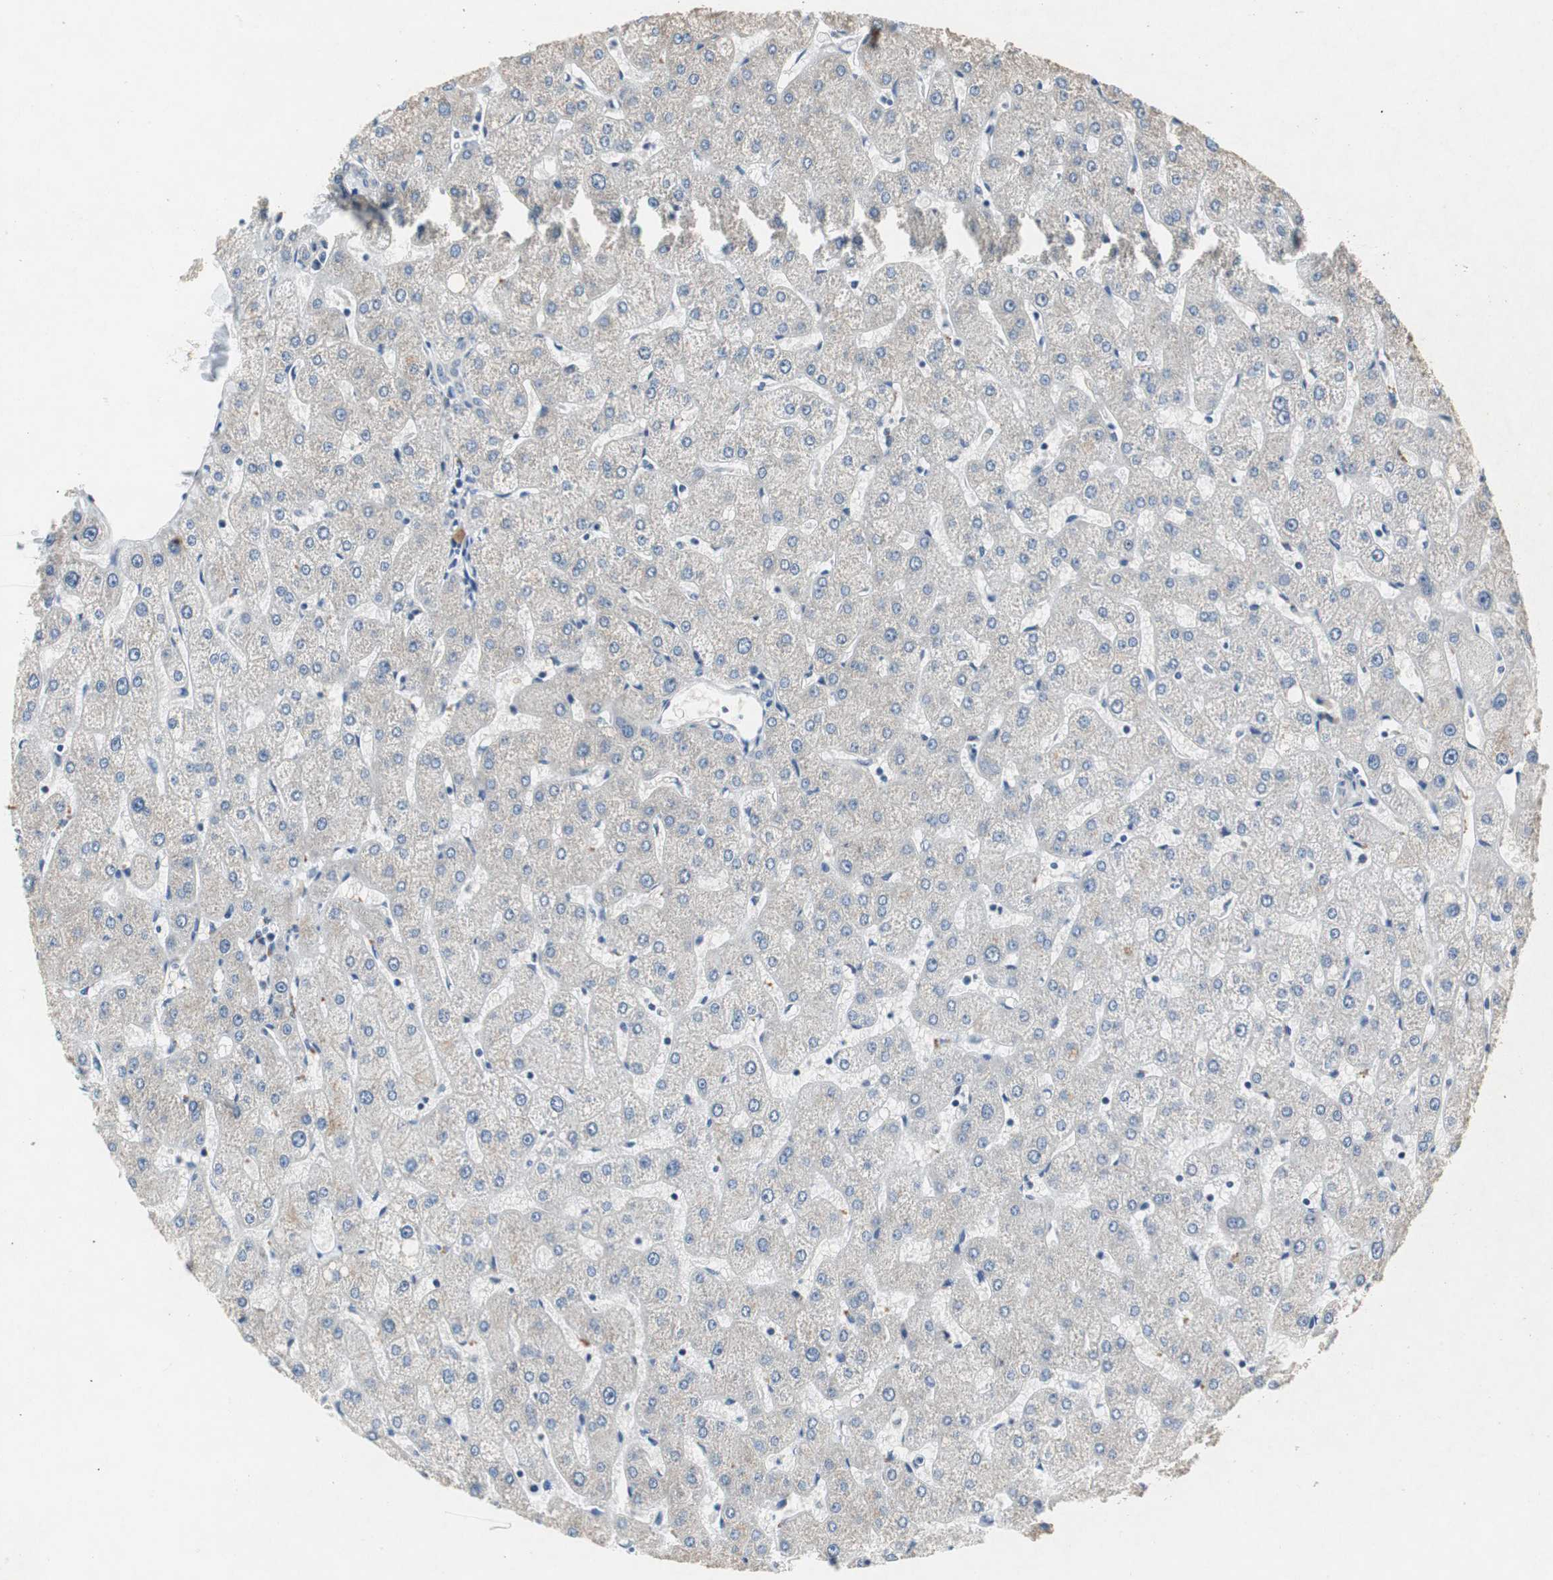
{"staining": {"intensity": "negative", "quantity": "none", "location": "none"}, "tissue": "liver", "cell_type": "Cholangiocytes", "image_type": "normal", "snomed": [{"axis": "morphology", "description": "Normal tissue, NOS"}, {"axis": "topography", "description": "Liver"}], "caption": "A micrograph of liver stained for a protein shows no brown staining in cholangiocytes. The staining is performed using DAB (3,3'-diaminobenzidine) brown chromogen with nuclei counter-stained in using hematoxylin.", "gene": "RPL35", "patient": {"sex": "male", "age": 67}}